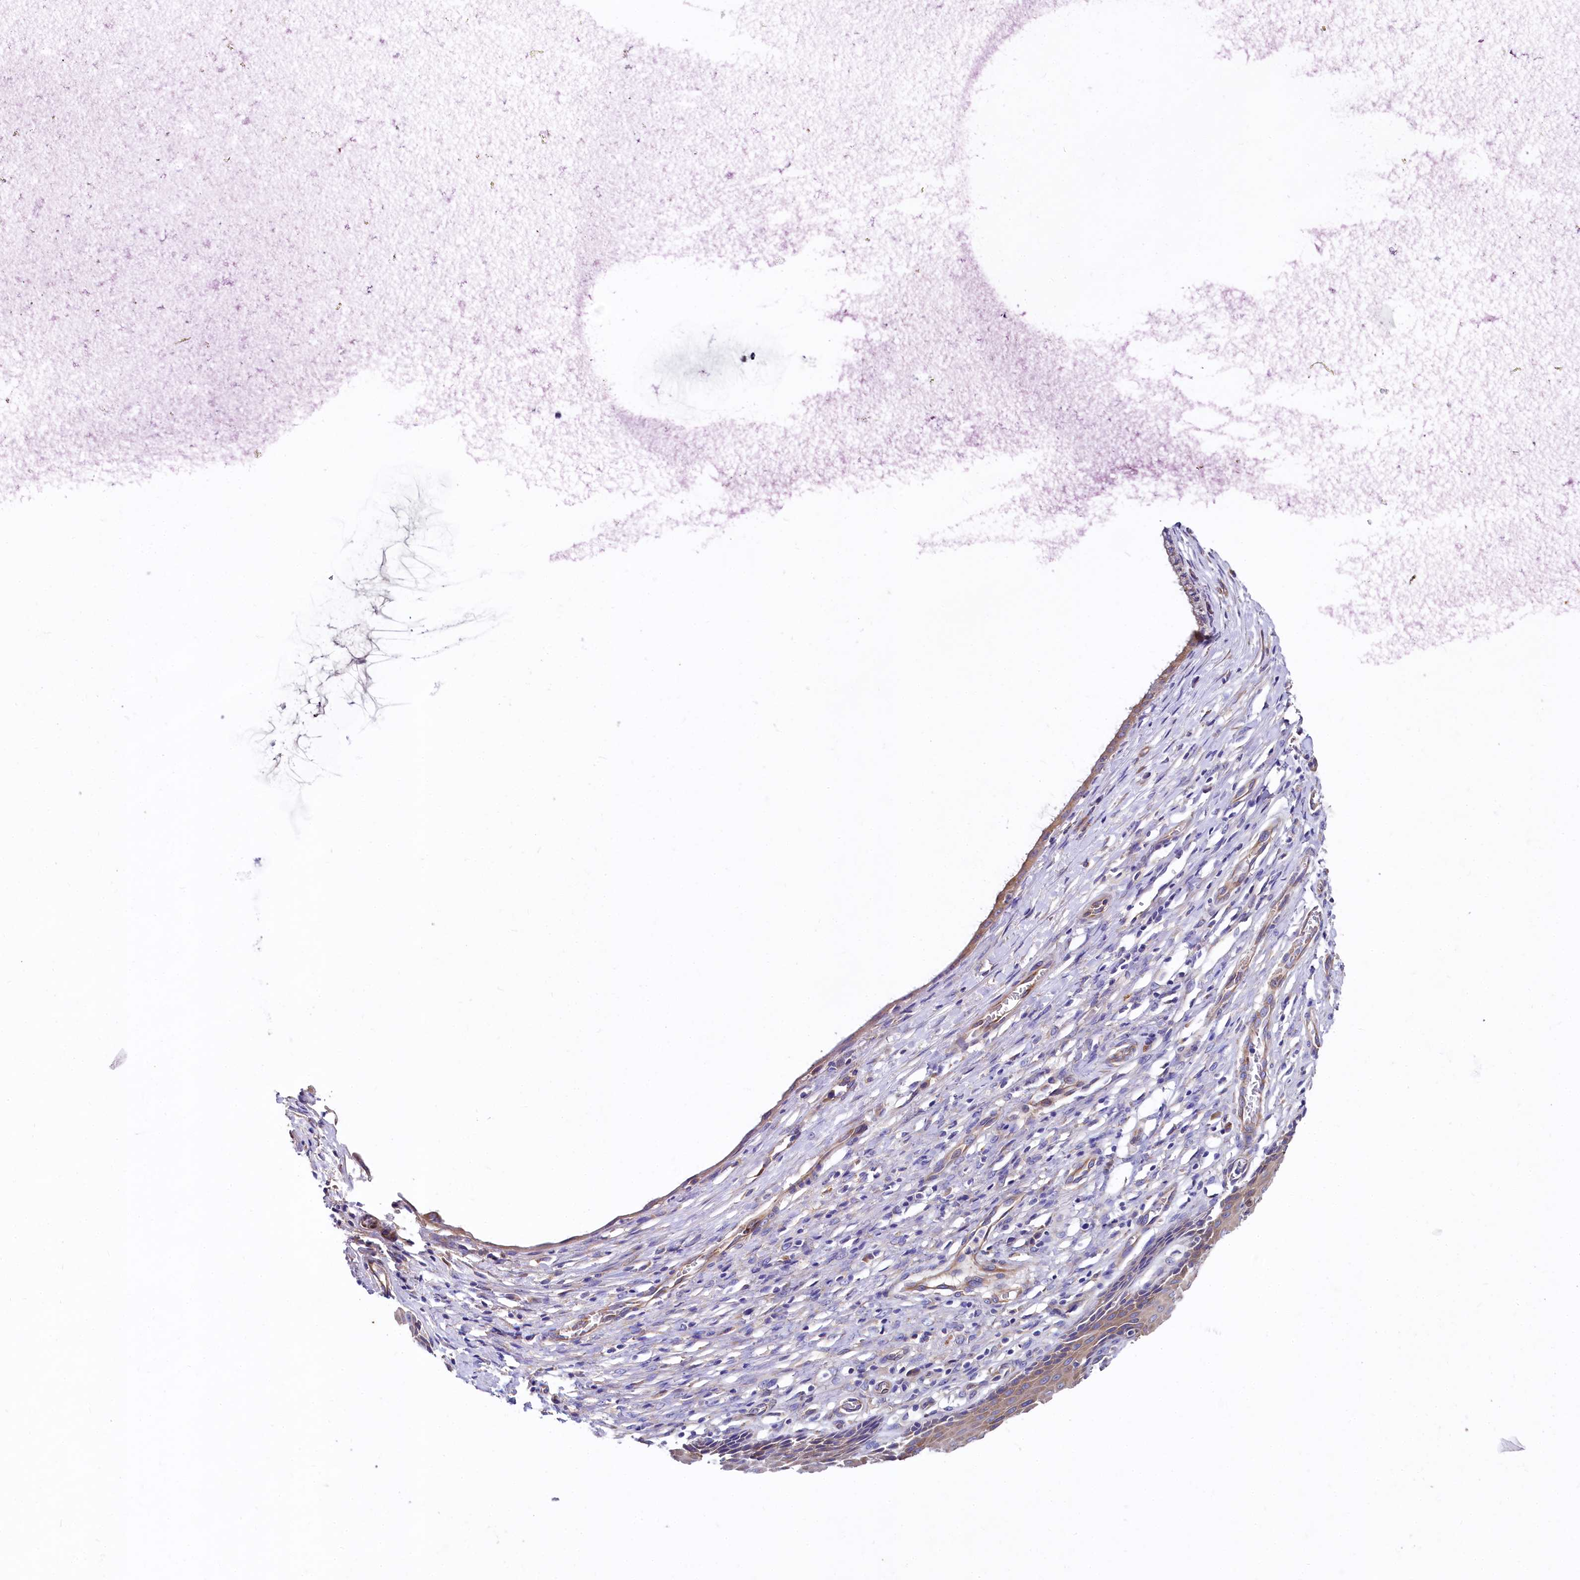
{"staining": {"intensity": "moderate", "quantity": "<25%", "location": "cytoplasmic/membranous"}, "tissue": "cervix", "cell_type": "Glandular cells", "image_type": "normal", "snomed": [{"axis": "morphology", "description": "Normal tissue, NOS"}, {"axis": "topography", "description": "Cervix"}], "caption": "Approximately <25% of glandular cells in unremarkable human cervix display moderate cytoplasmic/membranous protein staining as visualized by brown immunohistochemical staining.", "gene": "QARS1", "patient": {"sex": "female", "age": 55}}